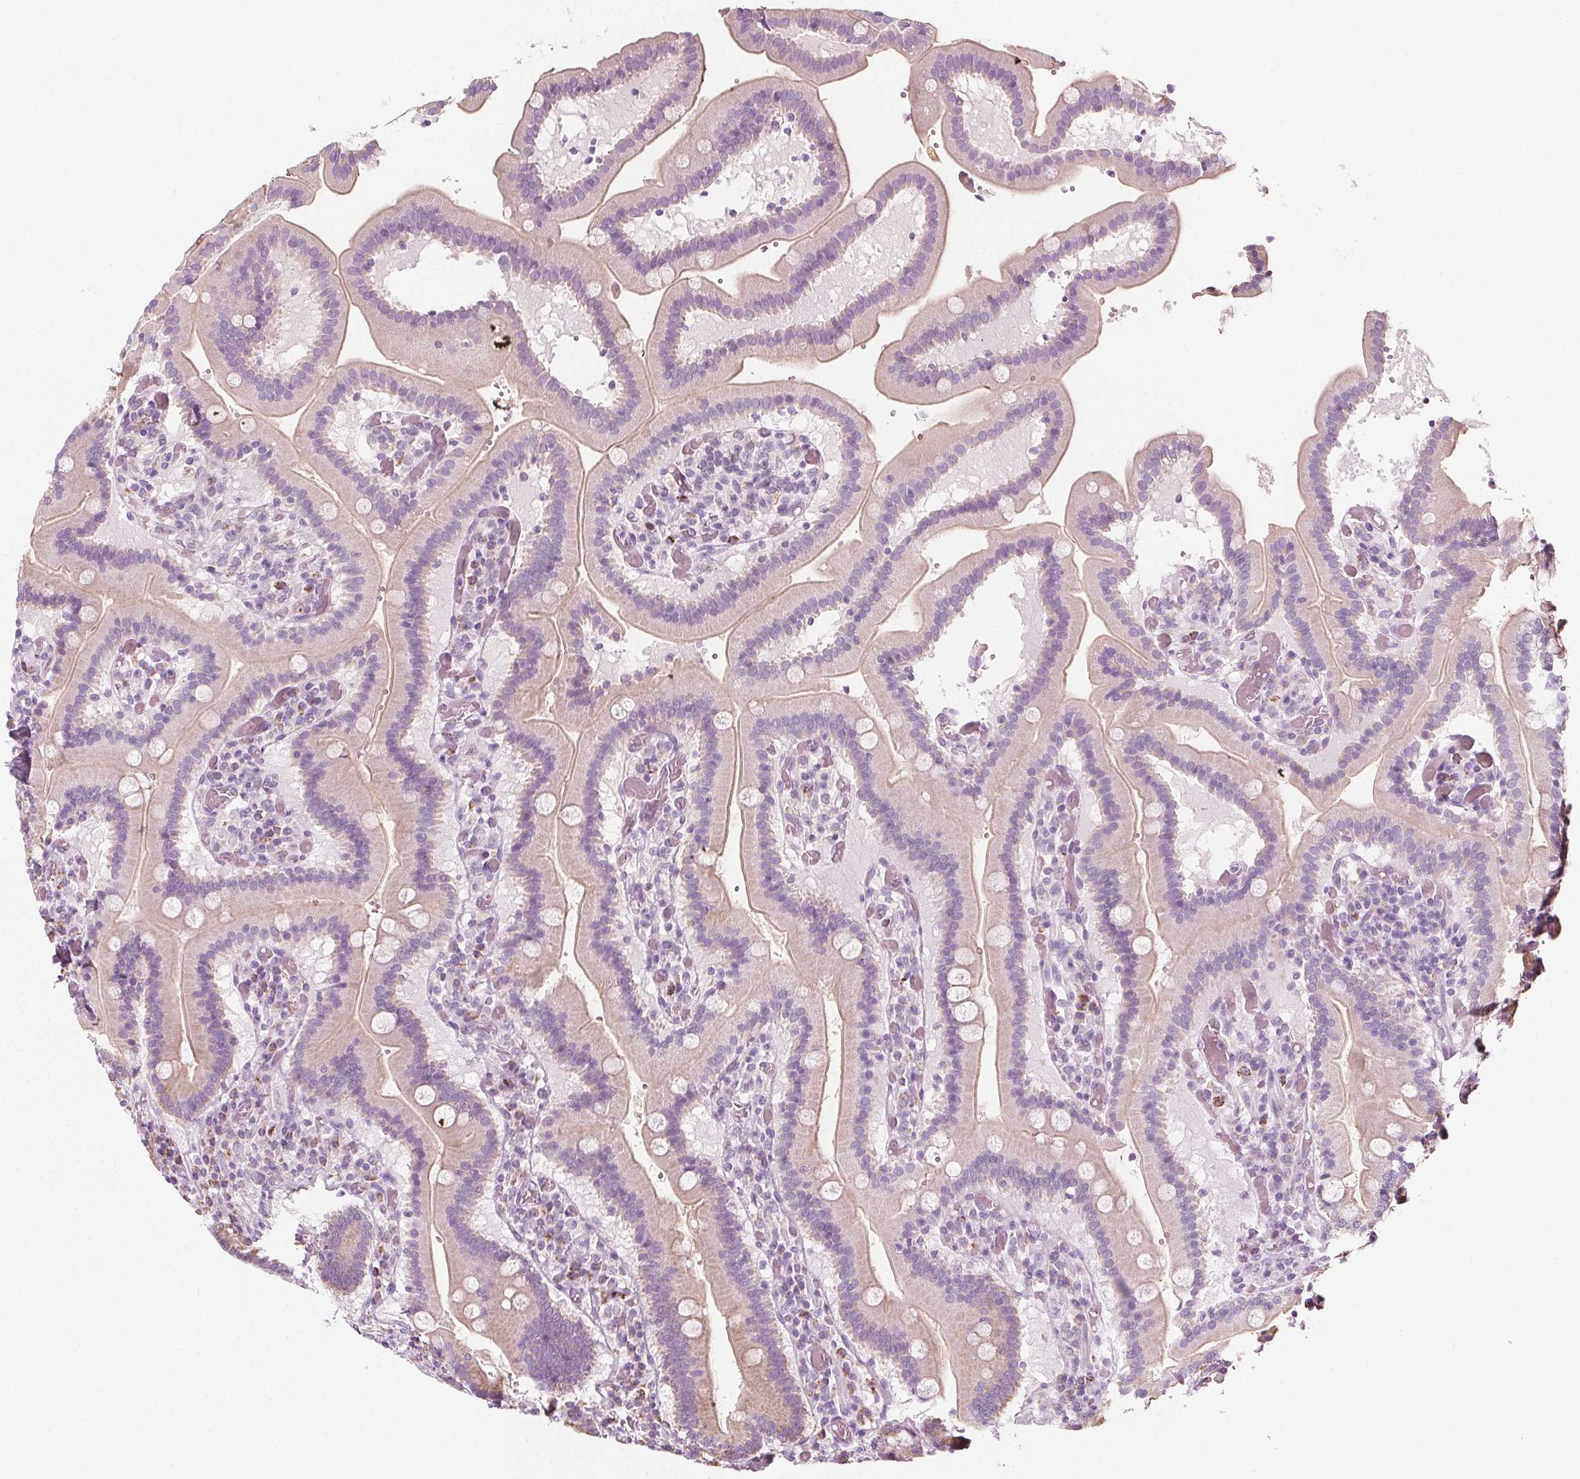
{"staining": {"intensity": "weak", "quantity": "<25%", "location": "cytoplasmic/membranous"}, "tissue": "duodenum", "cell_type": "Glandular cells", "image_type": "normal", "snomed": [{"axis": "morphology", "description": "Normal tissue, NOS"}, {"axis": "topography", "description": "Duodenum"}], "caption": "Immunohistochemistry (IHC) micrograph of unremarkable duodenum: human duodenum stained with DAB (3,3'-diaminobenzidine) reveals no significant protein positivity in glandular cells.", "gene": "IL17C", "patient": {"sex": "female", "age": 62}}